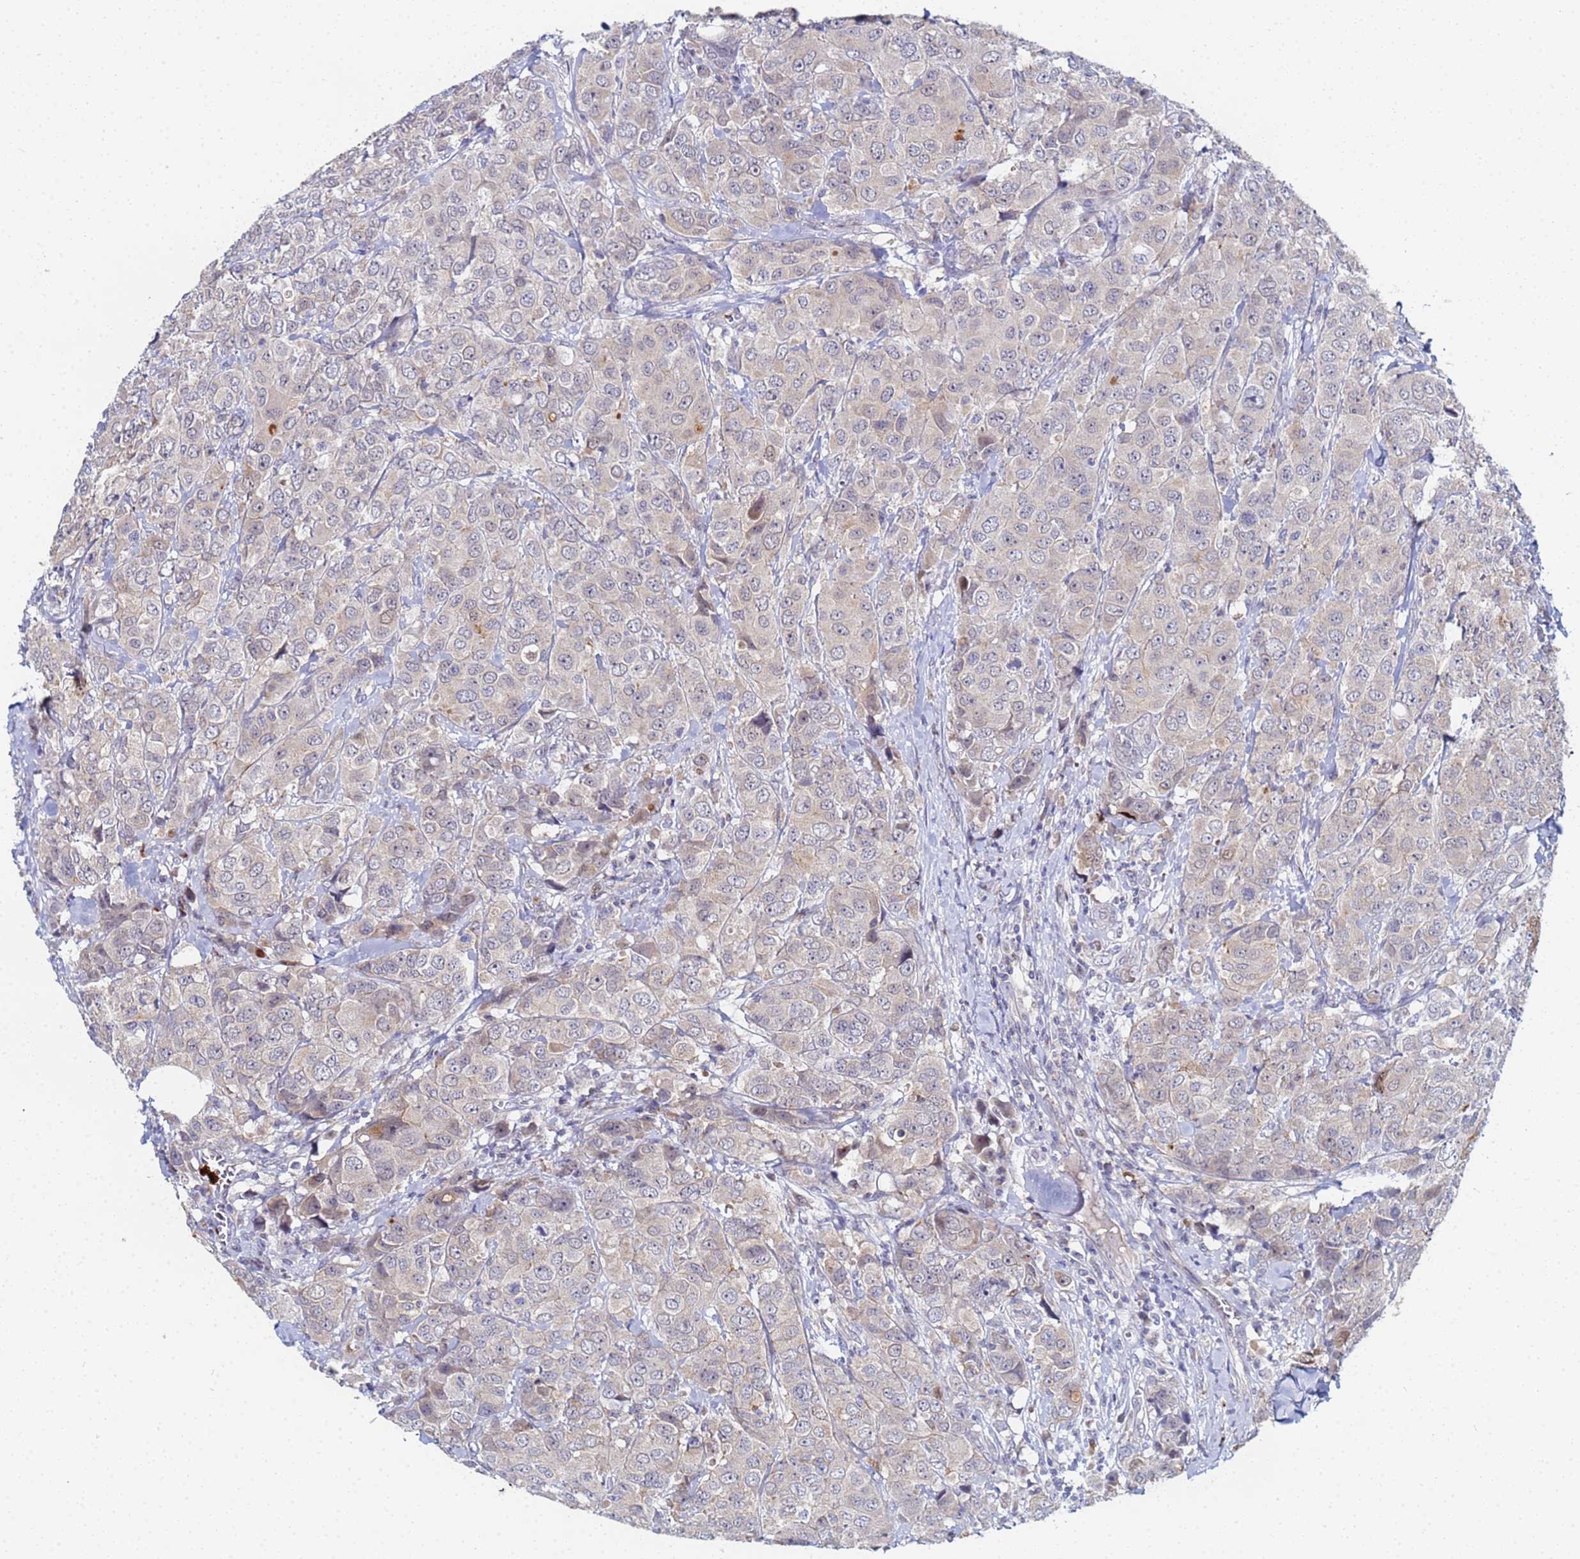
{"staining": {"intensity": "weak", "quantity": "<25%", "location": "cytoplasmic/membranous"}, "tissue": "breast cancer", "cell_type": "Tumor cells", "image_type": "cancer", "snomed": [{"axis": "morphology", "description": "Duct carcinoma"}, {"axis": "topography", "description": "Breast"}], "caption": "This is an immunohistochemistry (IHC) histopathology image of human intraductal carcinoma (breast). There is no staining in tumor cells.", "gene": "MTCL1", "patient": {"sex": "female", "age": 43}}